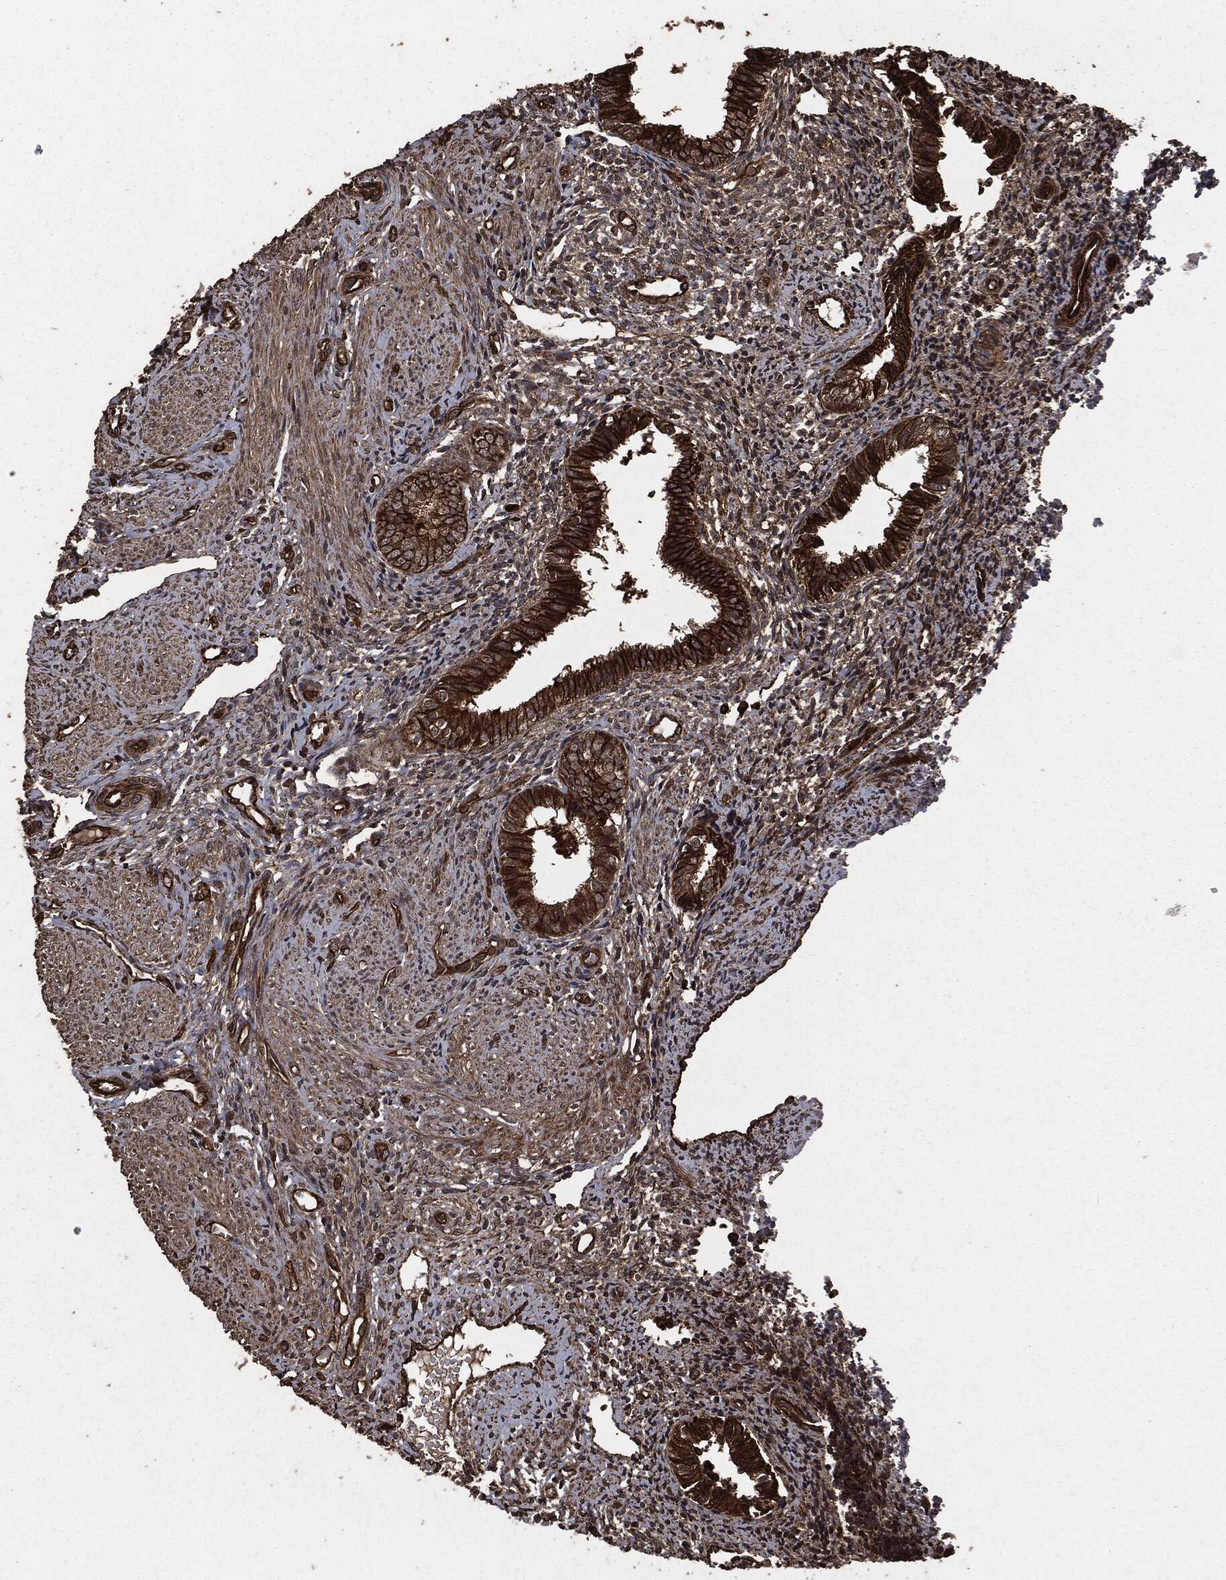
{"staining": {"intensity": "strong", "quantity": "25%-75%", "location": "cytoplasmic/membranous"}, "tissue": "endometrium", "cell_type": "Cells in endometrial stroma", "image_type": "normal", "snomed": [{"axis": "morphology", "description": "Normal tissue, NOS"}, {"axis": "topography", "description": "Endometrium"}], "caption": "Brown immunohistochemical staining in benign endometrium exhibits strong cytoplasmic/membranous expression in about 25%-75% of cells in endometrial stroma. The staining was performed using DAB to visualize the protein expression in brown, while the nuclei were stained in blue with hematoxylin (Magnification: 20x).", "gene": "HRAS", "patient": {"sex": "female", "age": 47}}